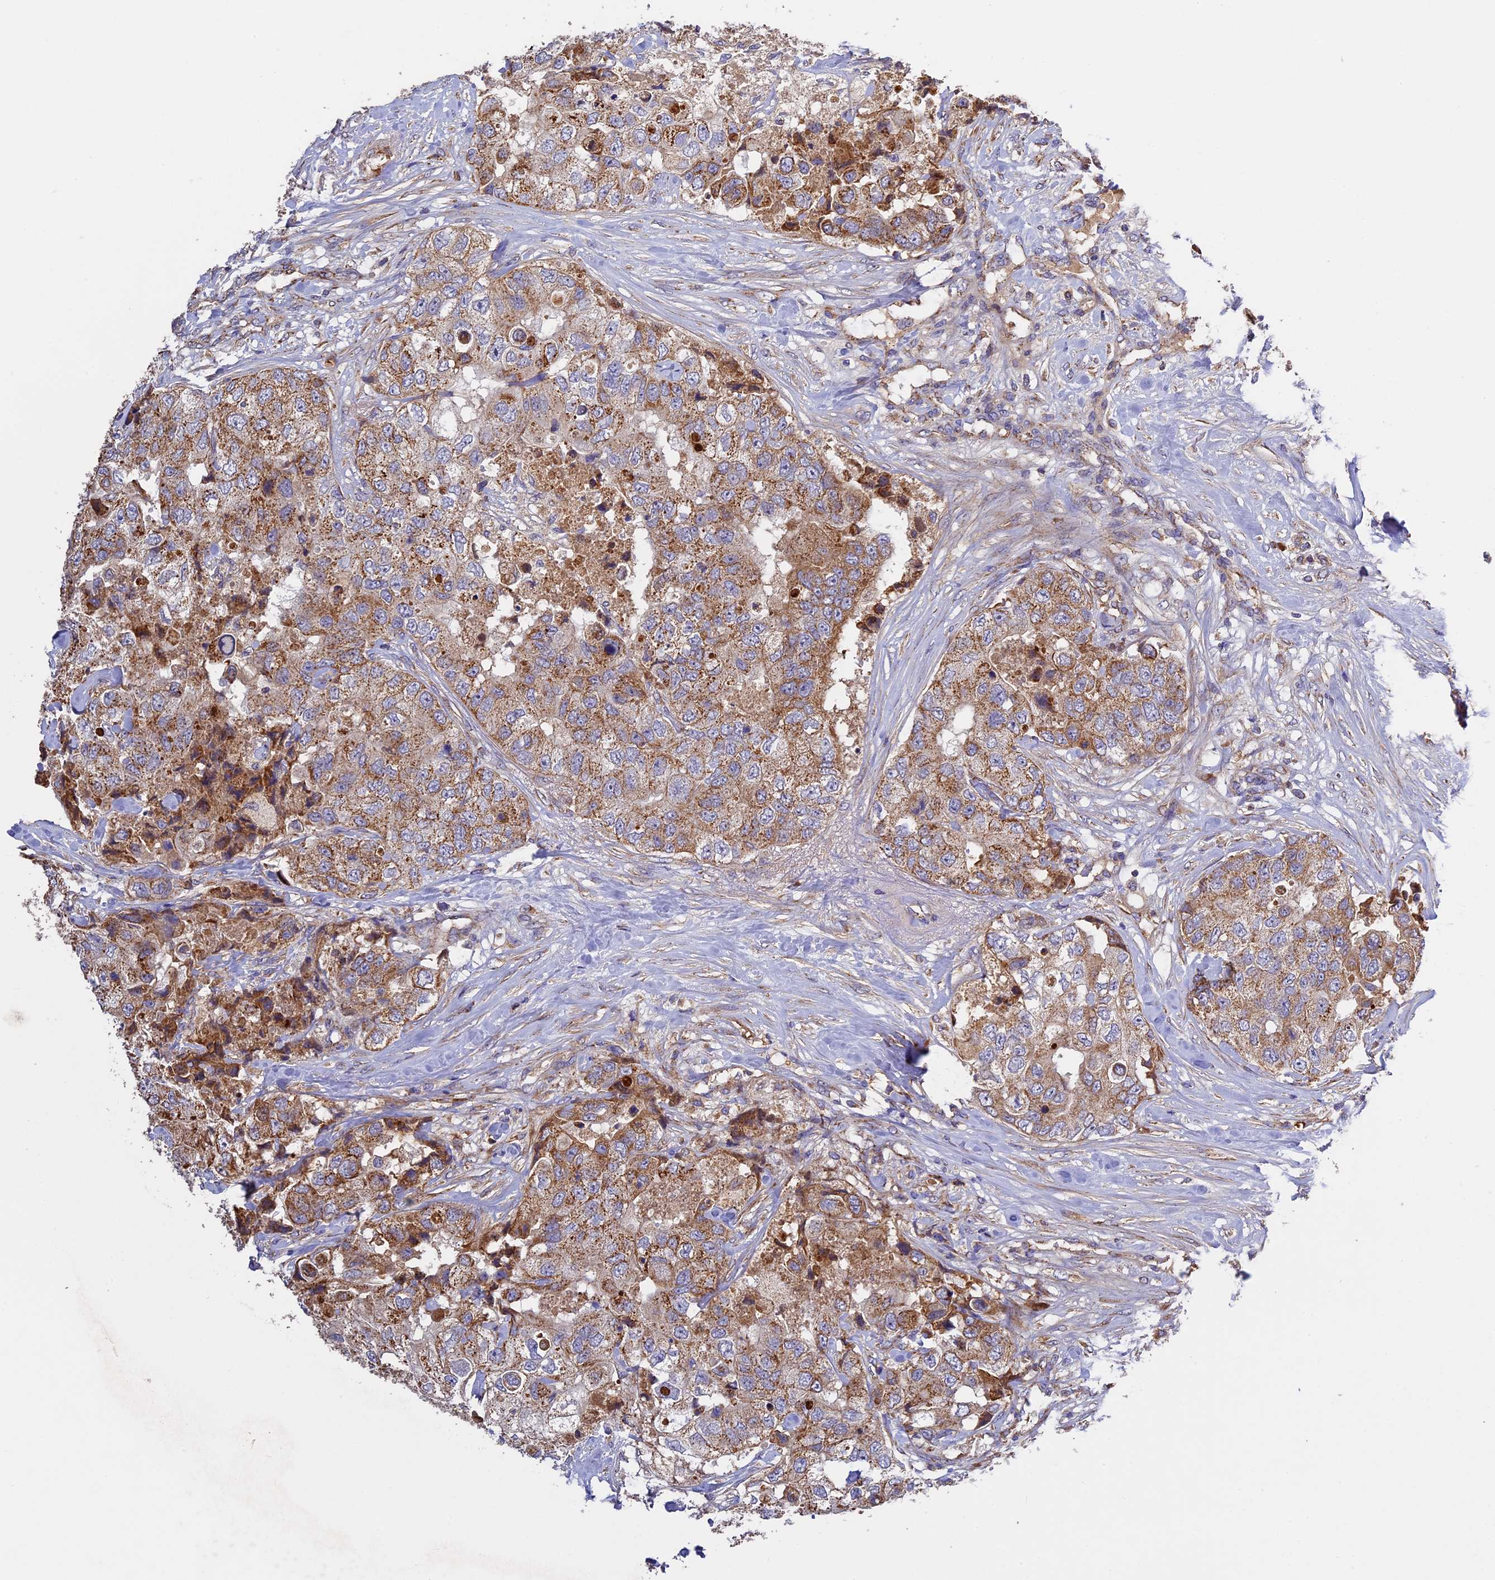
{"staining": {"intensity": "moderate", "quantity": ">75%", "location": "cytoplasmic/membranous"}, "tissue": "breast cancer", "cell_type": "Tumor cells", "image_type": "cancer", "snomed": [{"axis": "morphology", "description": "Duct carcinoma"}, {"axis": "topography", "description": "Breast"}], "caption": "Protein staining of breast invasive ductal carcinoma tissue shows moderate cytoplasmic/membranous staining in approximately >75% of tumor cells.", "gene": "OCEL1", "patient": {"sex": "female", "age": 62}}